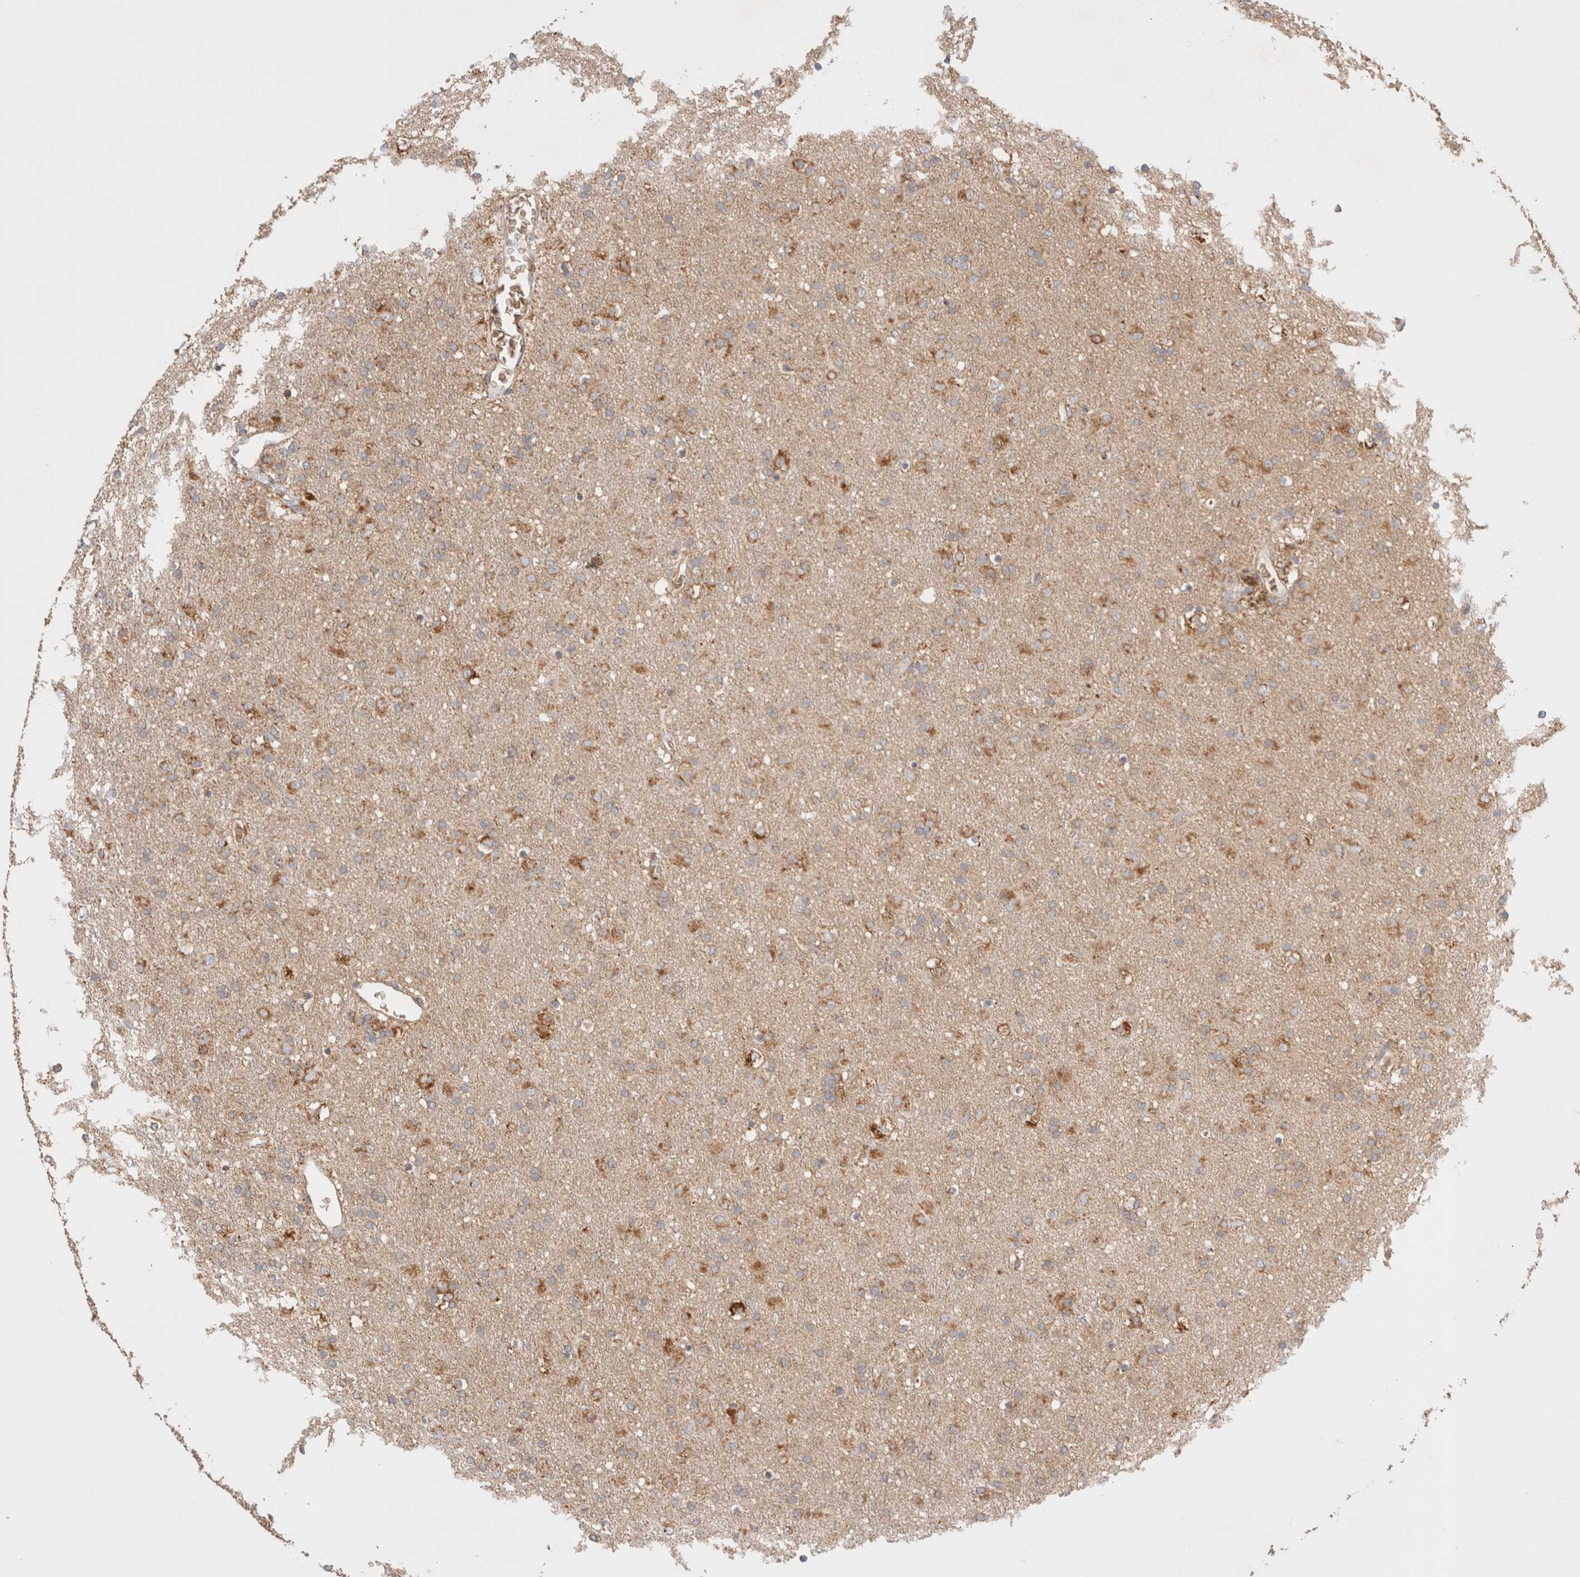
{"staining": {"intensity": "moderate", "quantity": "25%-75%", "location": "cytoplasmic/membranous"}, "tissue": "glioma", "cell_type": "Tumor cells", "image_type": "cancer", "snomed": [{"axis": "morphology", "description": "Glioma, malignant, Low grade"}, {"axis": "topography", "description": "Brain"}], "caption": "Immunohistochemical staining of human glioma displays moderate cytoplasmic/membranous protein expression in about 25%-75% of tumor cells.", "gene": "UTS2B", "patient": {"sex": "male", "age": 65}}